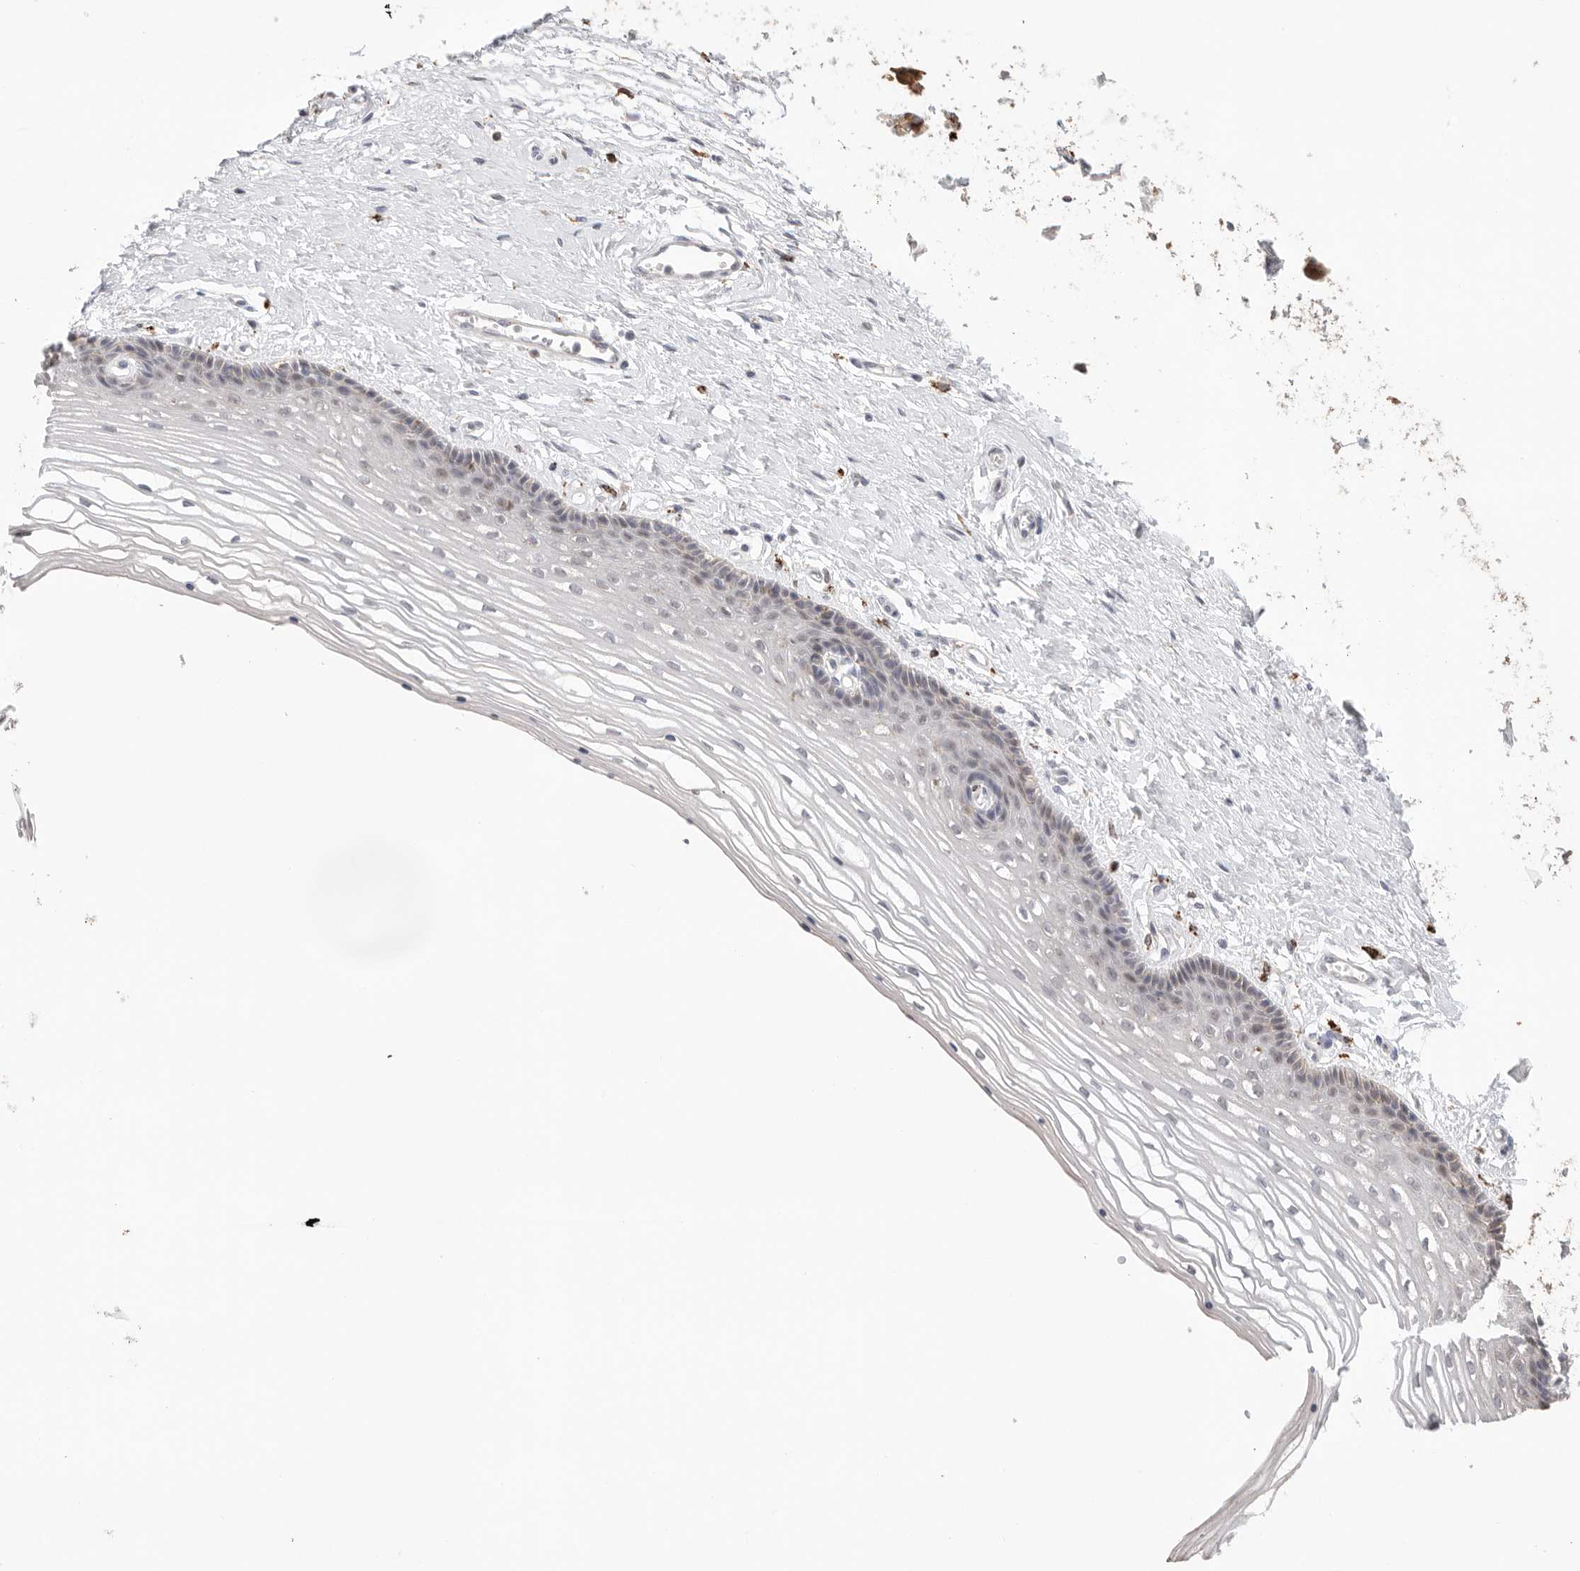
{"staining": {"intensity": "weak", "quantity": "<25%", "location": "cytoplasmic/membranous"}, "tissue": "vagina", "cell_type": "Squamous epithelial cells", "image_type": "normal", "snomed": [{"axis": "morphology", "description": "Normal tissue, NOS"}, {"axis": "topography", "description": "Vagina"}], "caption": "Immunohistochemistry photomicrograph of benign vagina stained for a protein (brown), which demonstrates no expression in squamous epithelial cells.", "gene": "GGH", "patient": {"sex": "female", "age": 46}}